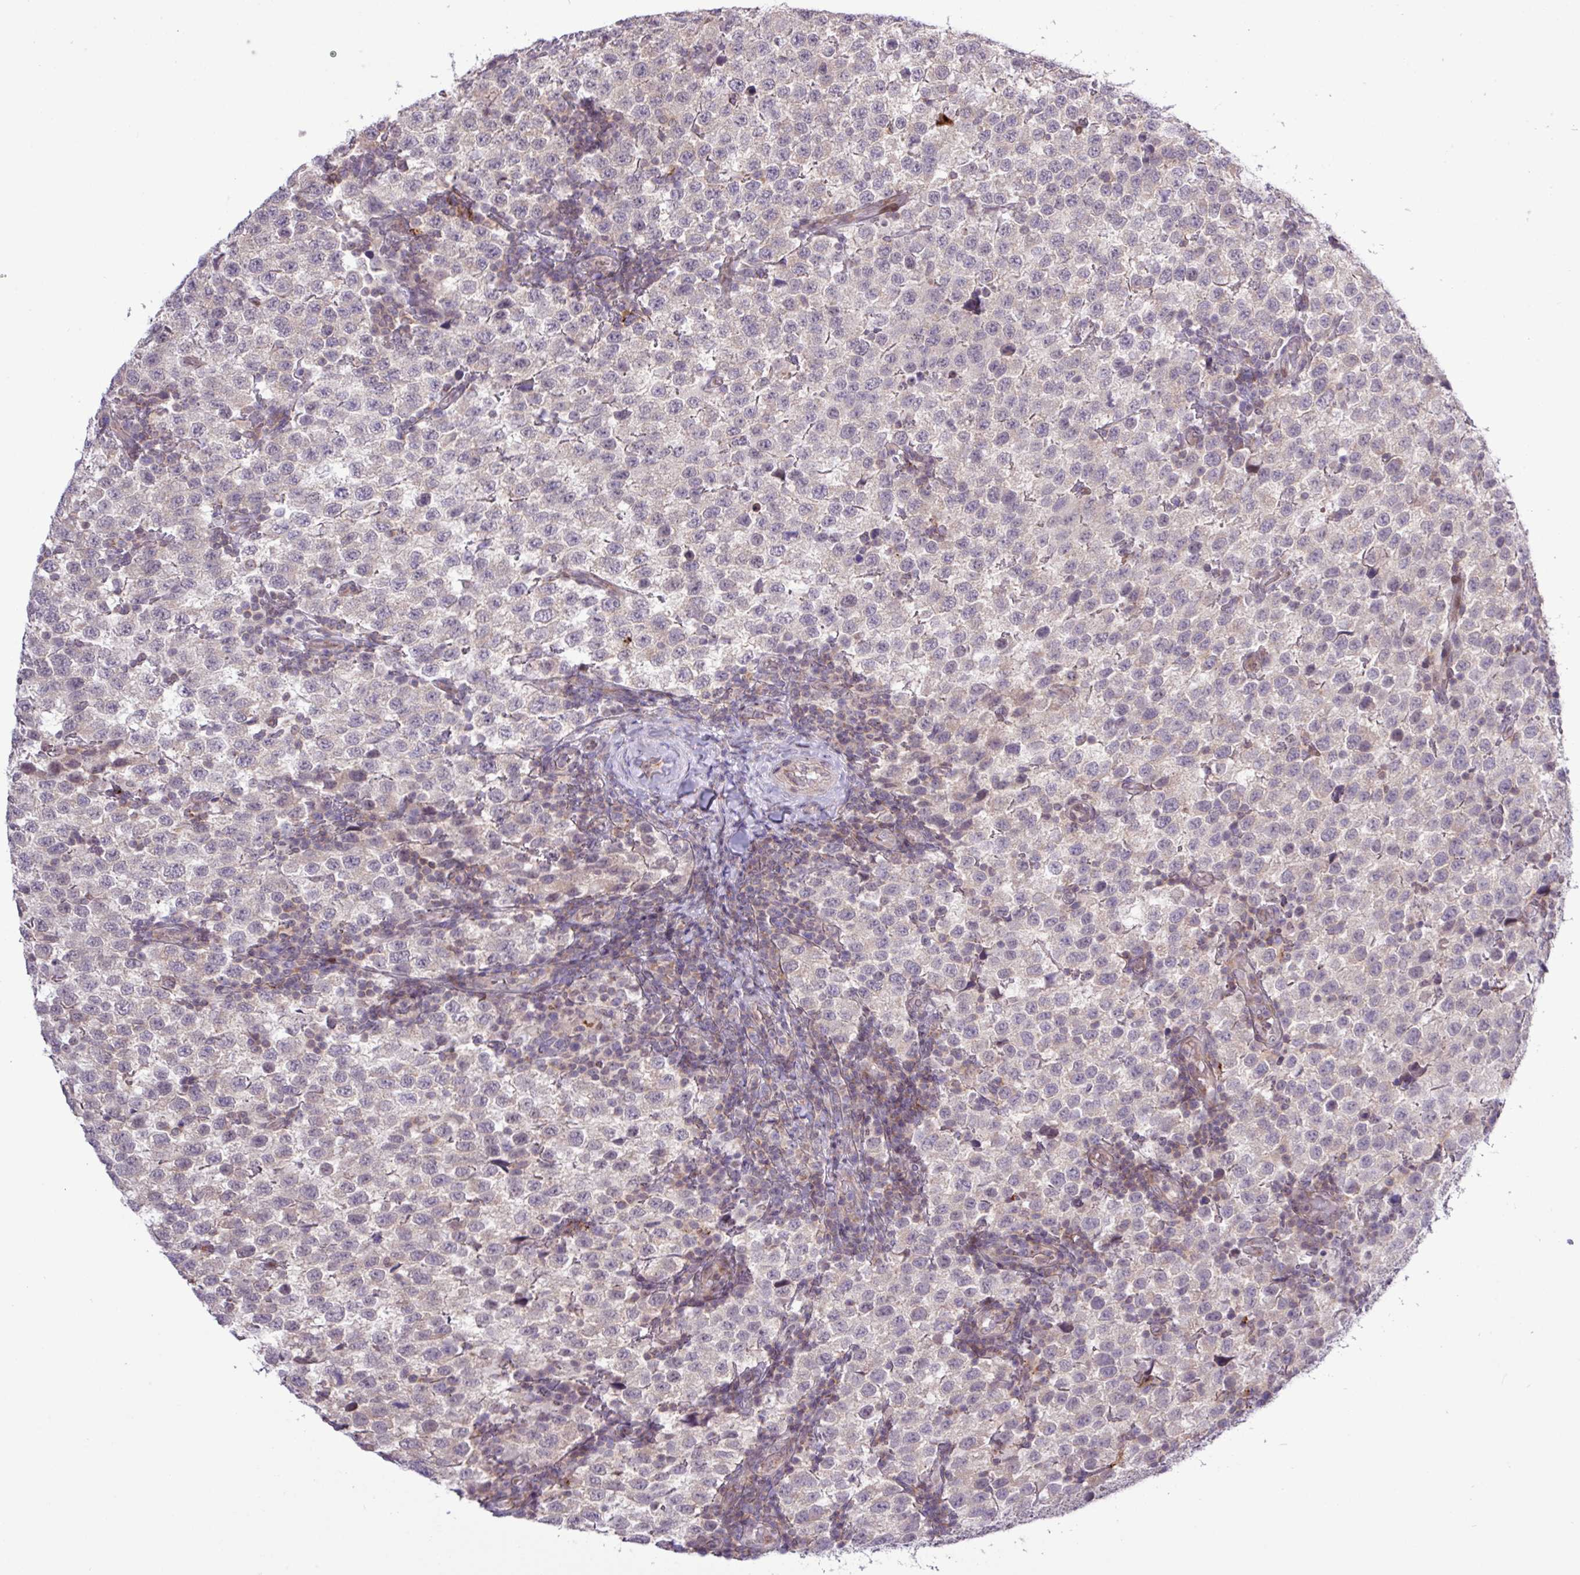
{"staining": {"intensity": "negative", "quantity": "none", "location": "none"}, "tissue": "testis cancer", "cell_type": "Tumor cells", "image_type": "cancer", "snomed": [{"axis": "morphology", "description": "Seminoma, NOS"}, {"axis": "topography", "description": "Testis"}], "caption": "Immunohistochemistry histopathology image of human testis cancer (seminoma) stained for a protein (brown), which reveals no positivity in tumor cells.", "gene": "RTL3", "patient": {"sex": "male", "age": 34}}